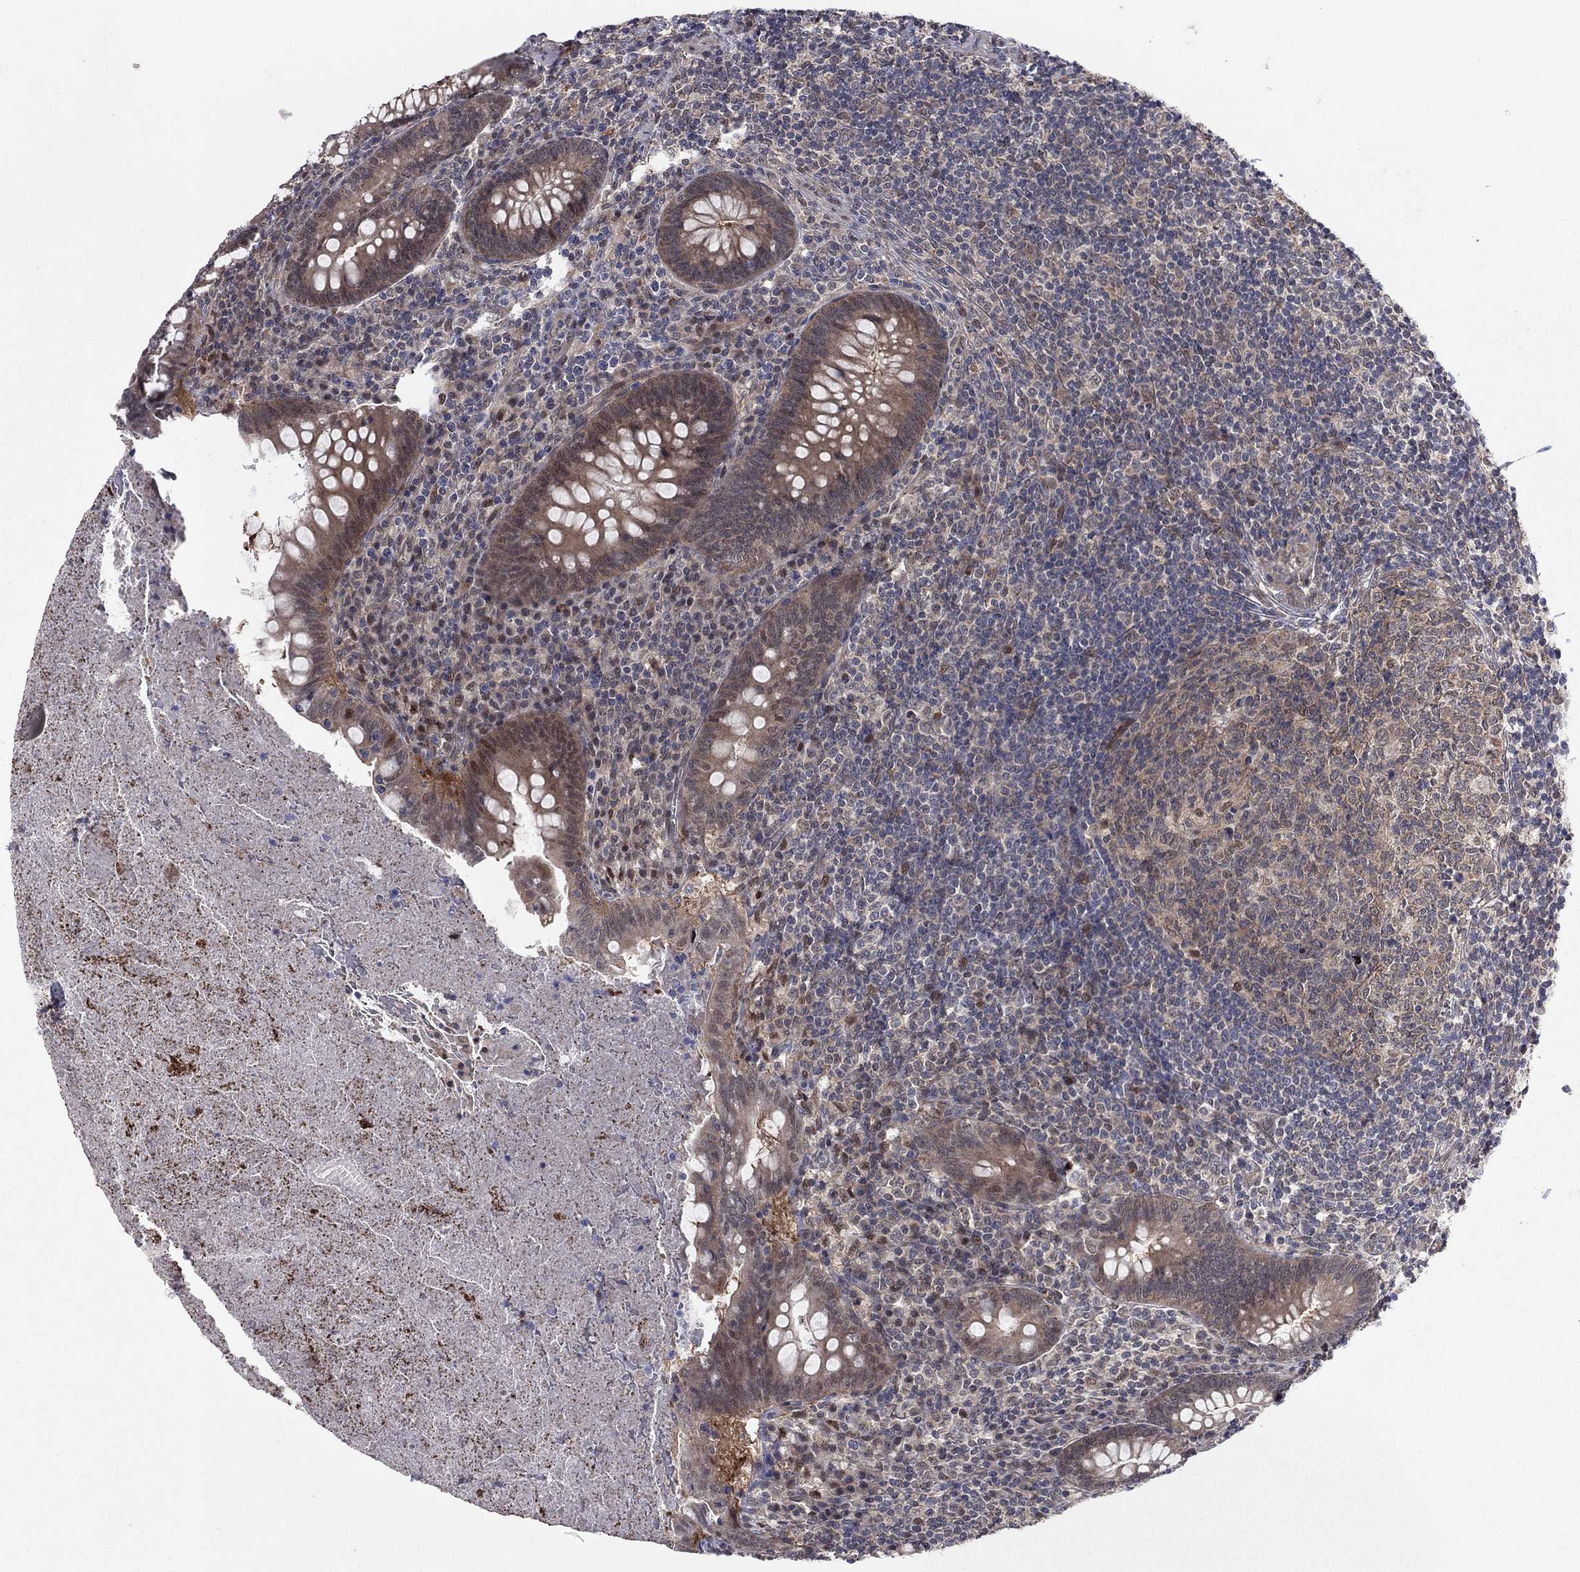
{"staining": {"intensity": "moderate", "quantity": "25%-75%", "location": "cytoplasmic/membranous"}, "tissue": "appendix", "cell_type": "Glandular cells", "image_type": "normal", "snomed": [{"axis": "morphology", "description": "Normal tissue, NOS"}, {"axis": "topography", "description": "Appendix"}], "caption": "This is a histology image of immunohistochemistry (IHC) staining of normal appendix, which shows moderate expression in the cytoplasmic/membranous of glandular cells.", "gene": "PSMC1", "patient": {"sex": "male", "age": 47}}